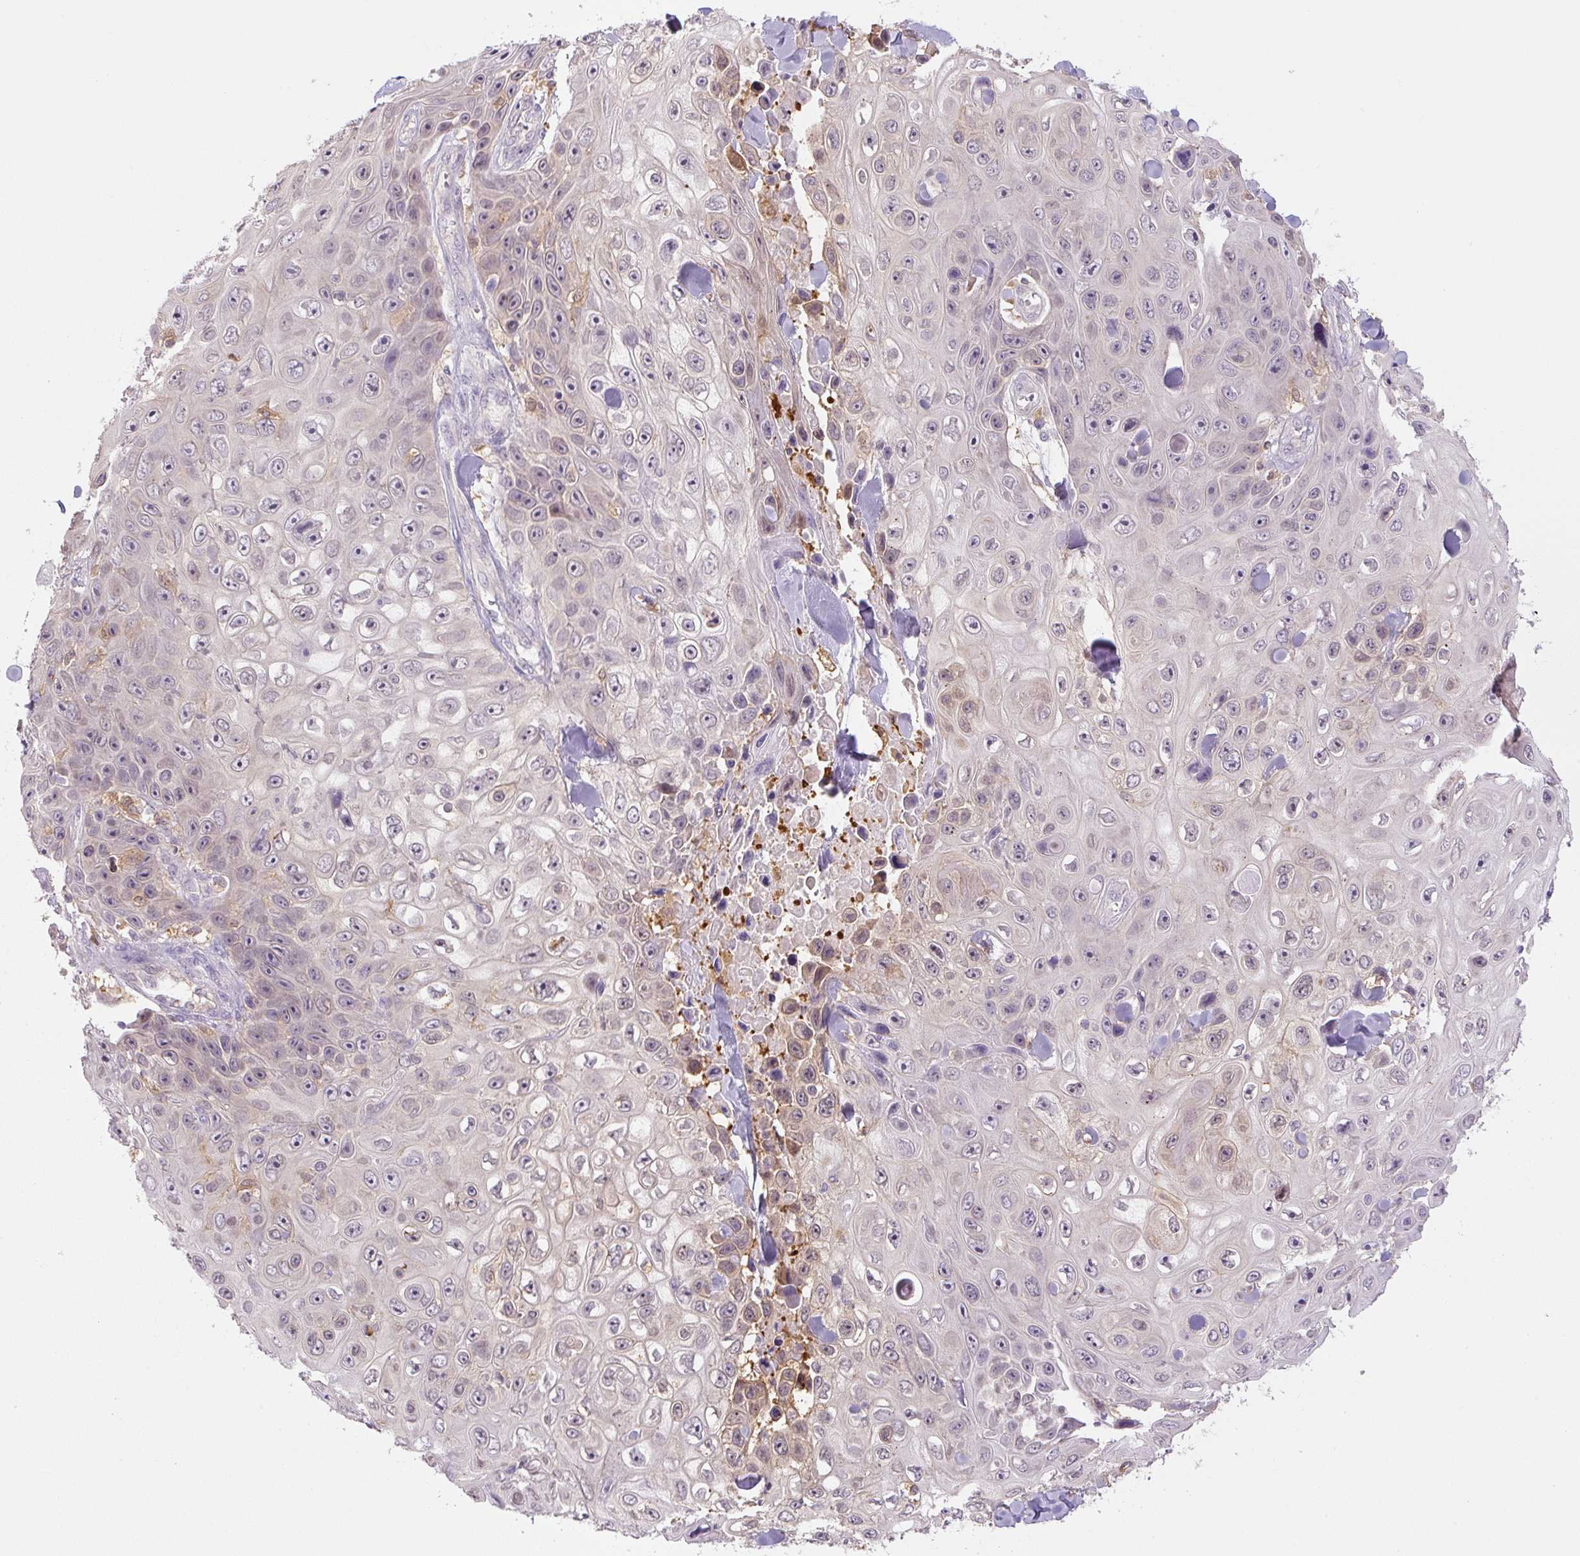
{"staining": {"intensity": "negative", "quantity": "none", "location": "none"}, "tissue": "skin cancer", "cell_type": "Tumor cells", "image_type": "cancer", "snomed": [{"axis": "morphology", "description": "Squamous cell carcinoma, NOS"}, {"axis": "topography", "description": "Skin"}], "caption": "Immunohistochemistry of skin cancer (squamous cell carcinoma) displays no staining in tumor cells.", "gene": "SPSB2", "patient": {"sex": "male", "age": 82}}